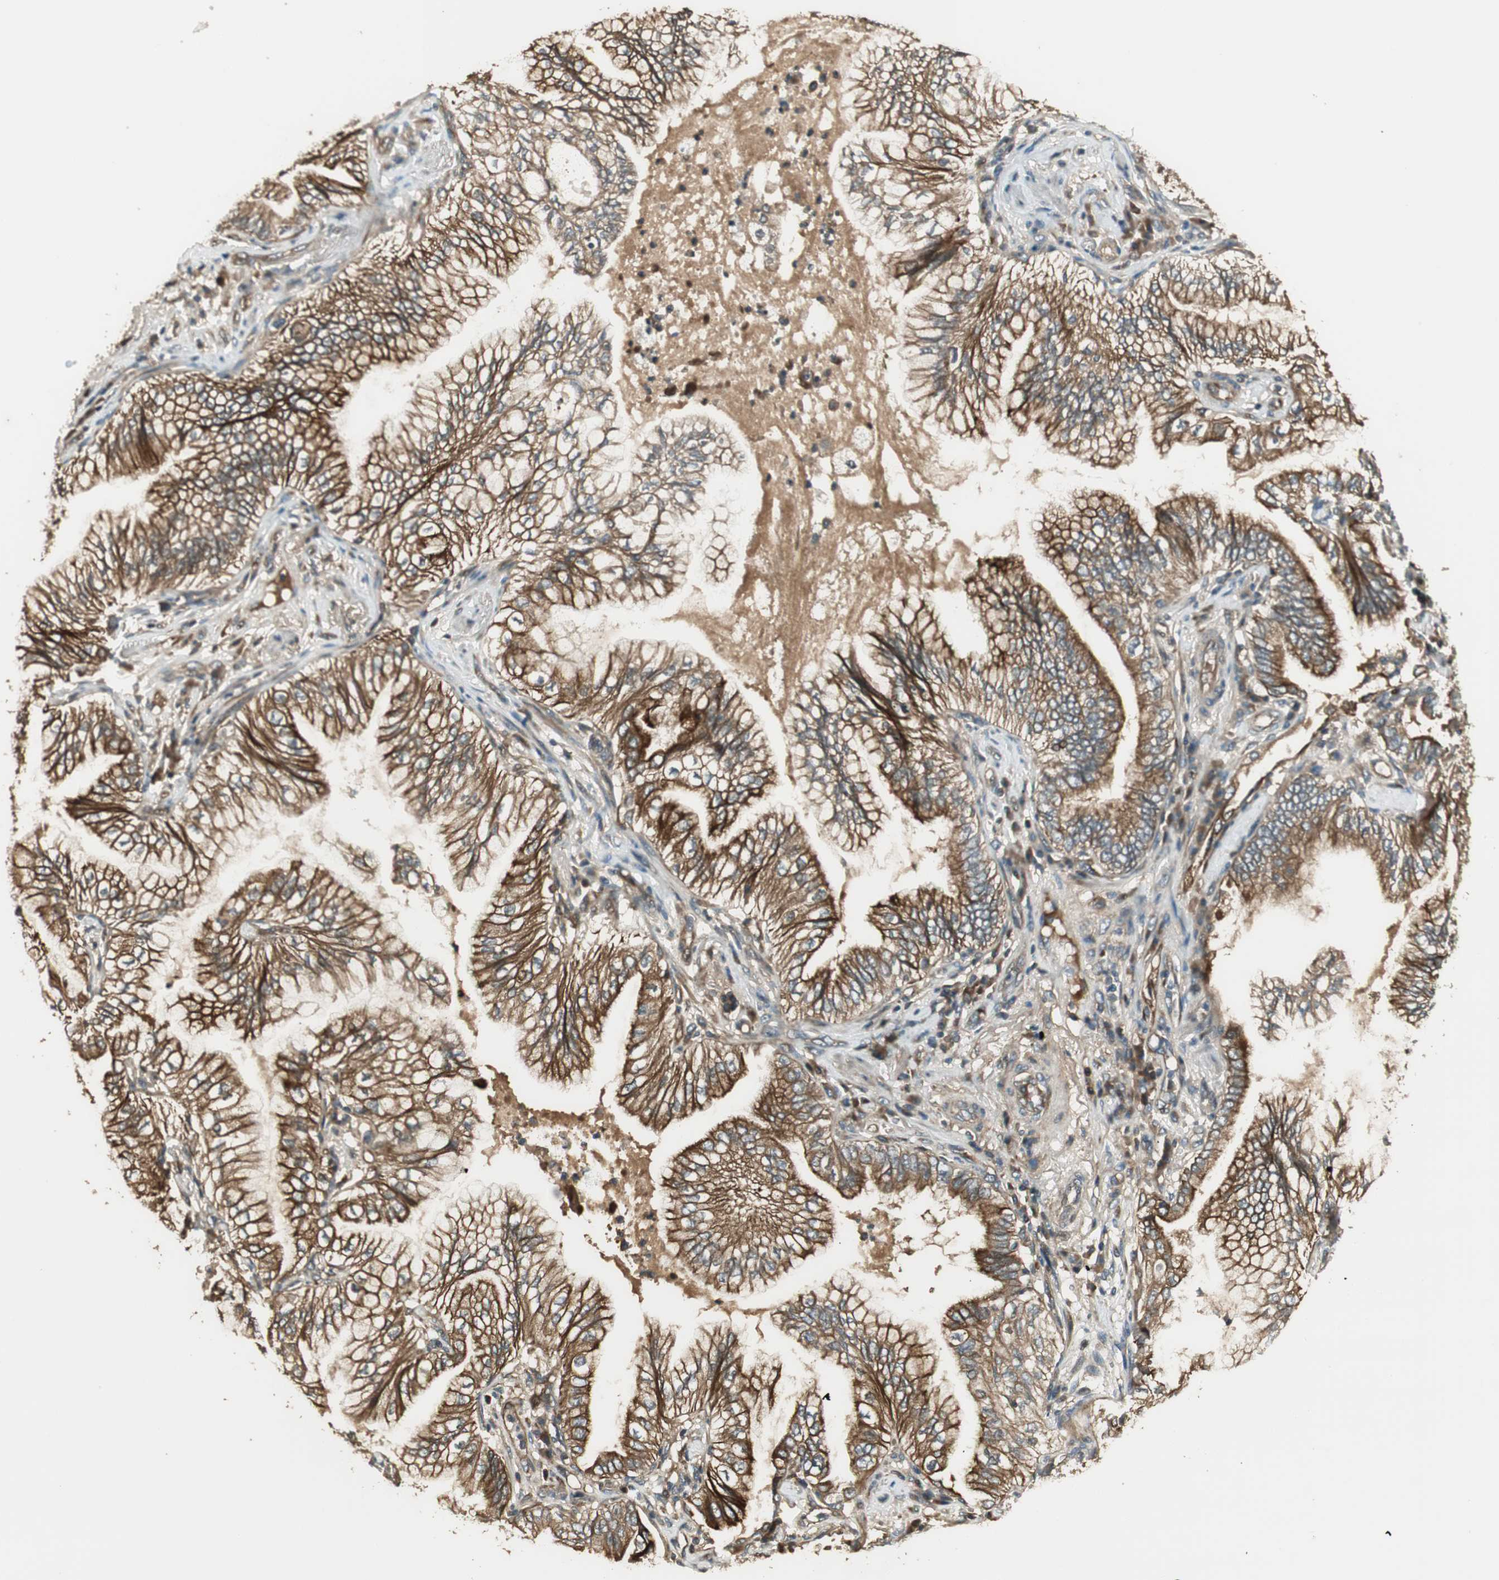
{"staining": {"intensity": "strong", "quantity": ">75%", "location": "cytoplasmic/membranous"}, "tissue": "lung cancer", "cell_type": "Tumor cells", "image_type": "cancer", "snomed": [{"axis": "morphology", "description": "Normal tissue, NOS"}, {"axis": "morphology", "description": "Adenocarcinoma, NOS"}, {"axis": "topography", "description": "Bronchus"}, {"axis": "topography", "description": "Lung"}], "caption": "An image showing strong cytoplasmic/membranous staining in approximately >75% of tumor cells in lung cancer, as visualized by brown immunohistochemical staining.", "gene": "PFDN5", "patient": {"sex": "female", "age": 70}}